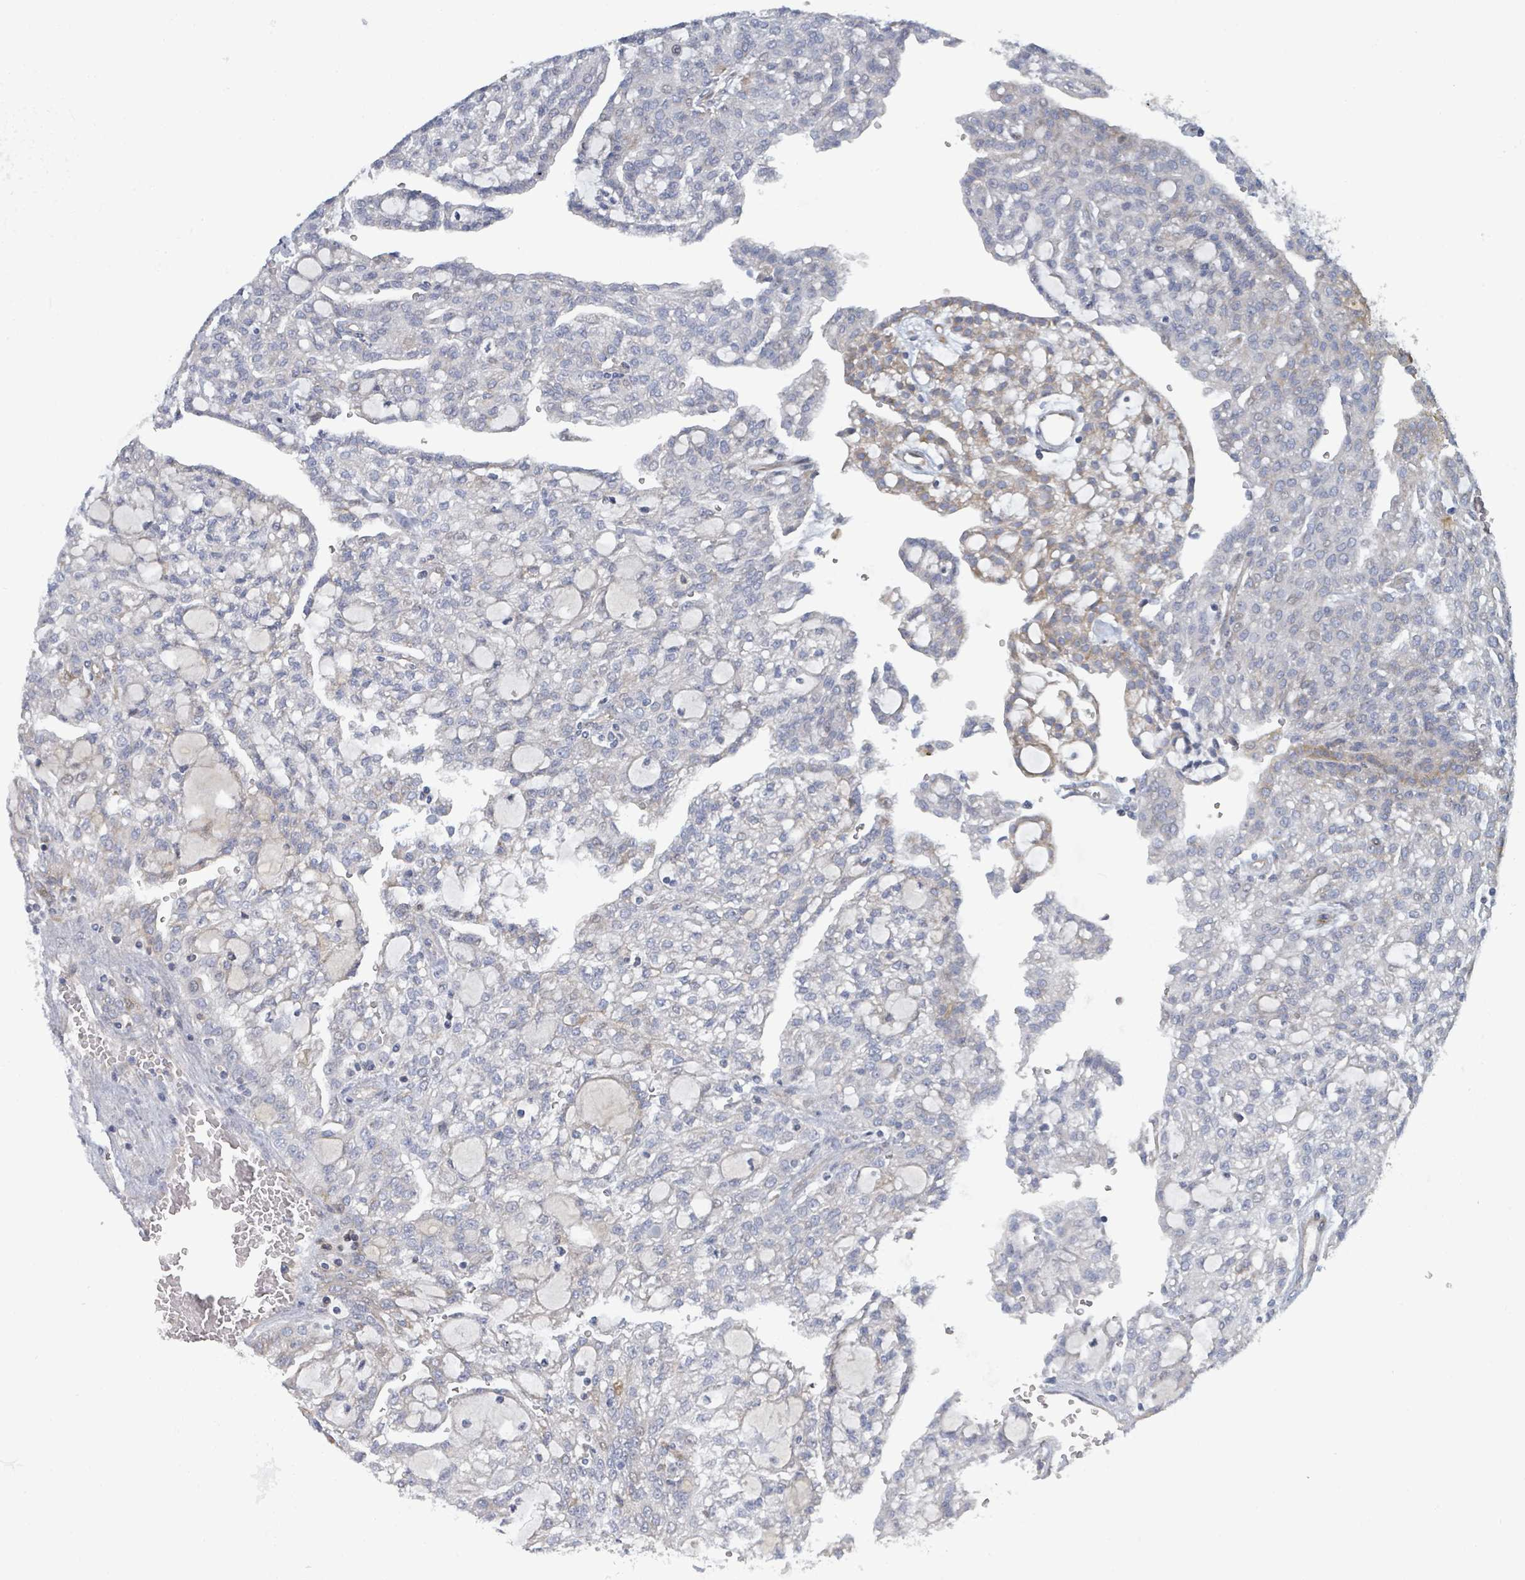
{"staining": {"intensity": "weak", "quantity": "25%-75%", "location": "cytoplasmic/membranous"}, "tissue": "renal cancer", "cell_type": "Tumor cells", "image_type": "cancer", "snomed": [{"axis": "morphology", "description": "Adenocarcinoma, NOS"}, {"axis": "topography", "description": "Kidney"}], "caption": "The histopathology image demonstrates immunohistochemical staining of renal adenocarcinoma. There is weak cytoplasmic/membranous expression is present in approximately 25%-75% of tumor cells. (DAB IHC with brightfield microscopy, high magnification).", "gene": "RAB33B", "patient": {"sex": "male", "age": 63}}